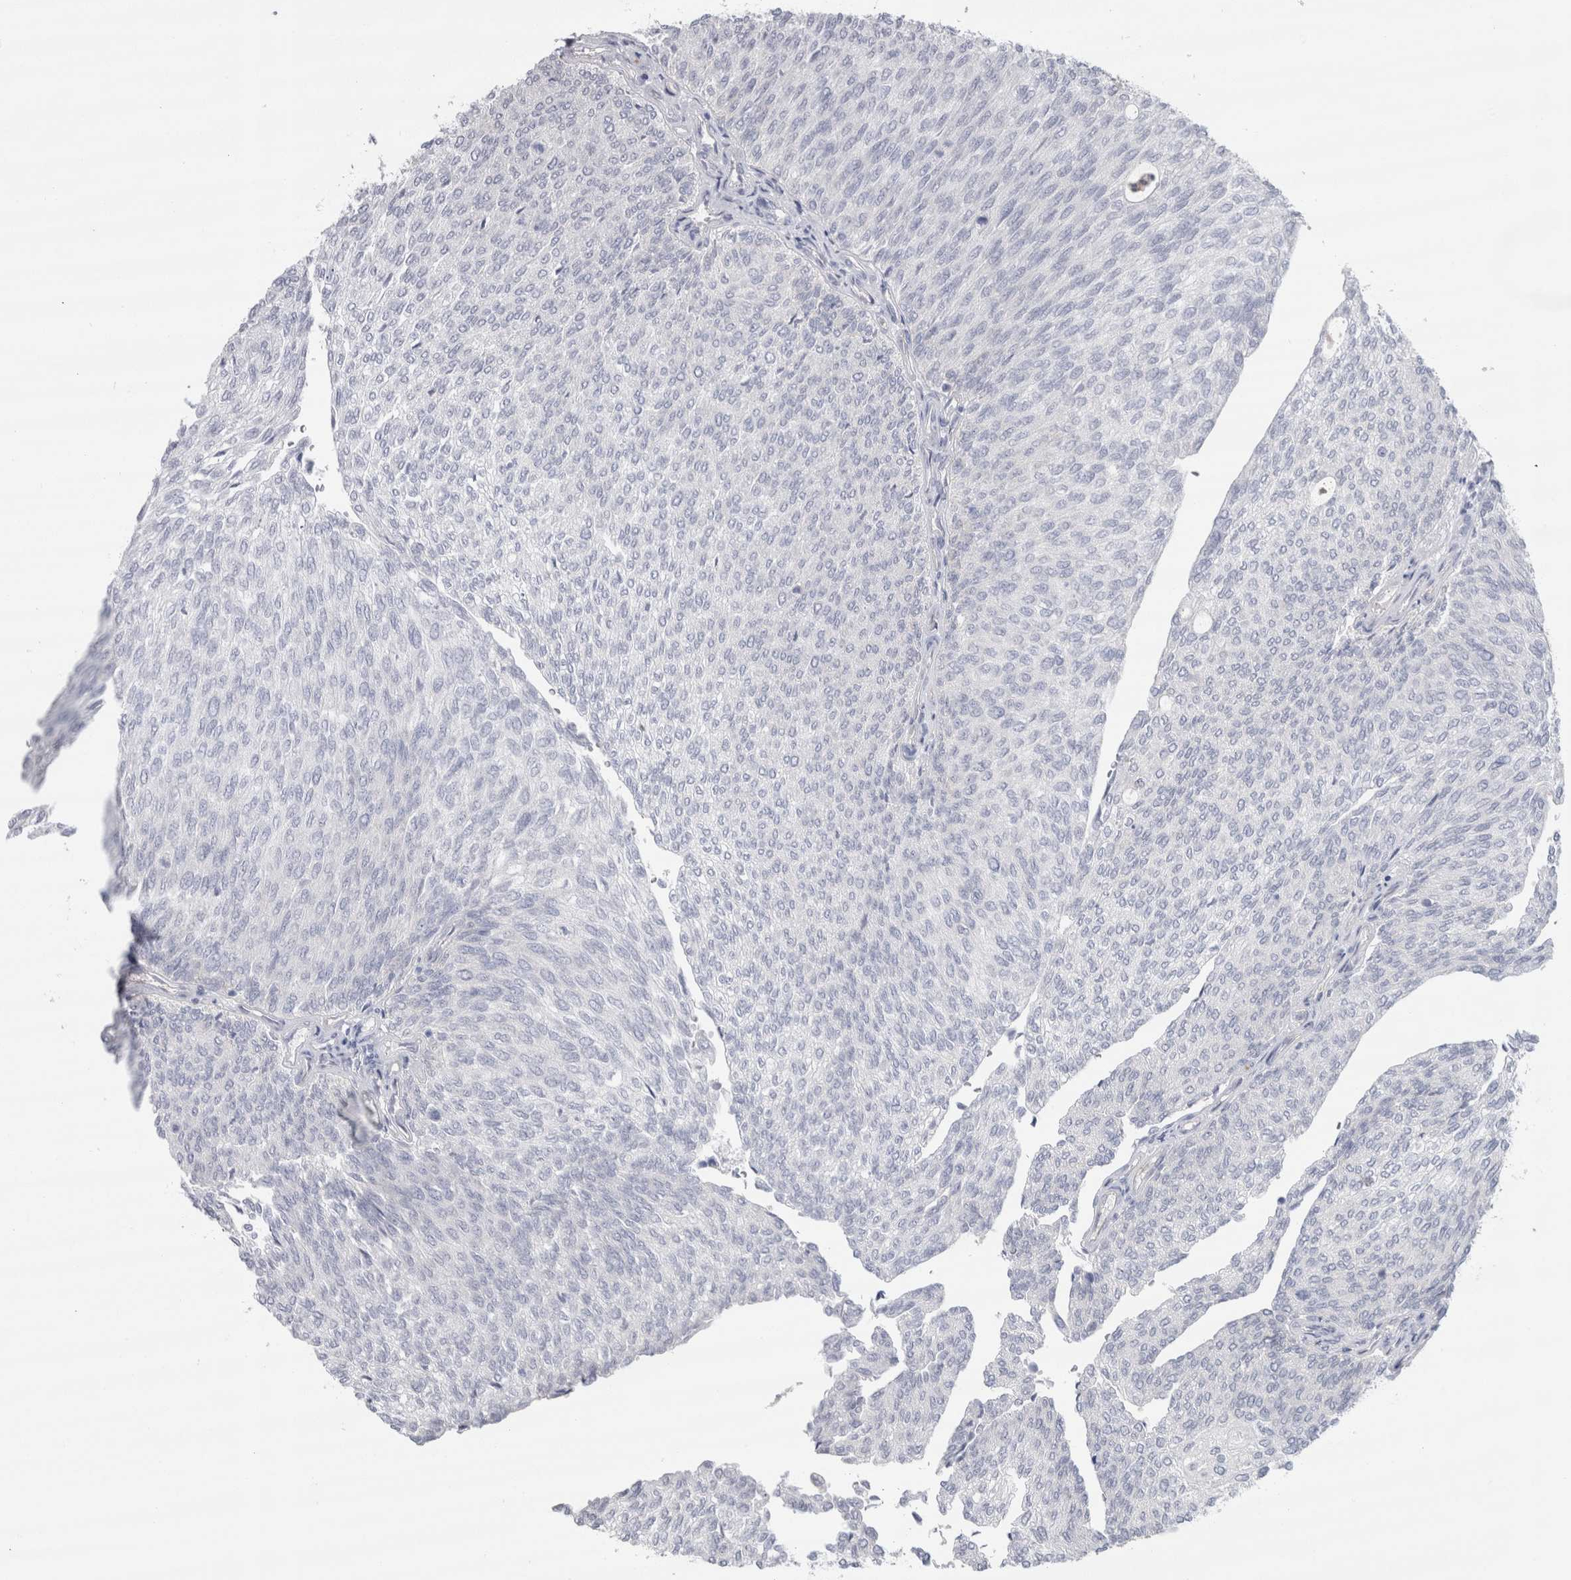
{"staining": {"intensity": "negative", "quantity": "none", "location": "none"}, "tissue": "urothelial cancer", "cell_type": "Tumor cells", "image_type": "cancer", "snomed": [{"axis": "morphology", "description": "Urothelial carcinoma, Low grade"}, {"axis": "topography", "description": "Urinary bladder"}], "caption": "There is no significant staining in tumor cells of urothelial carcinoma (low-grade).", "gene": "CDH17", "patient": {"sex": "female", "age": 79}}